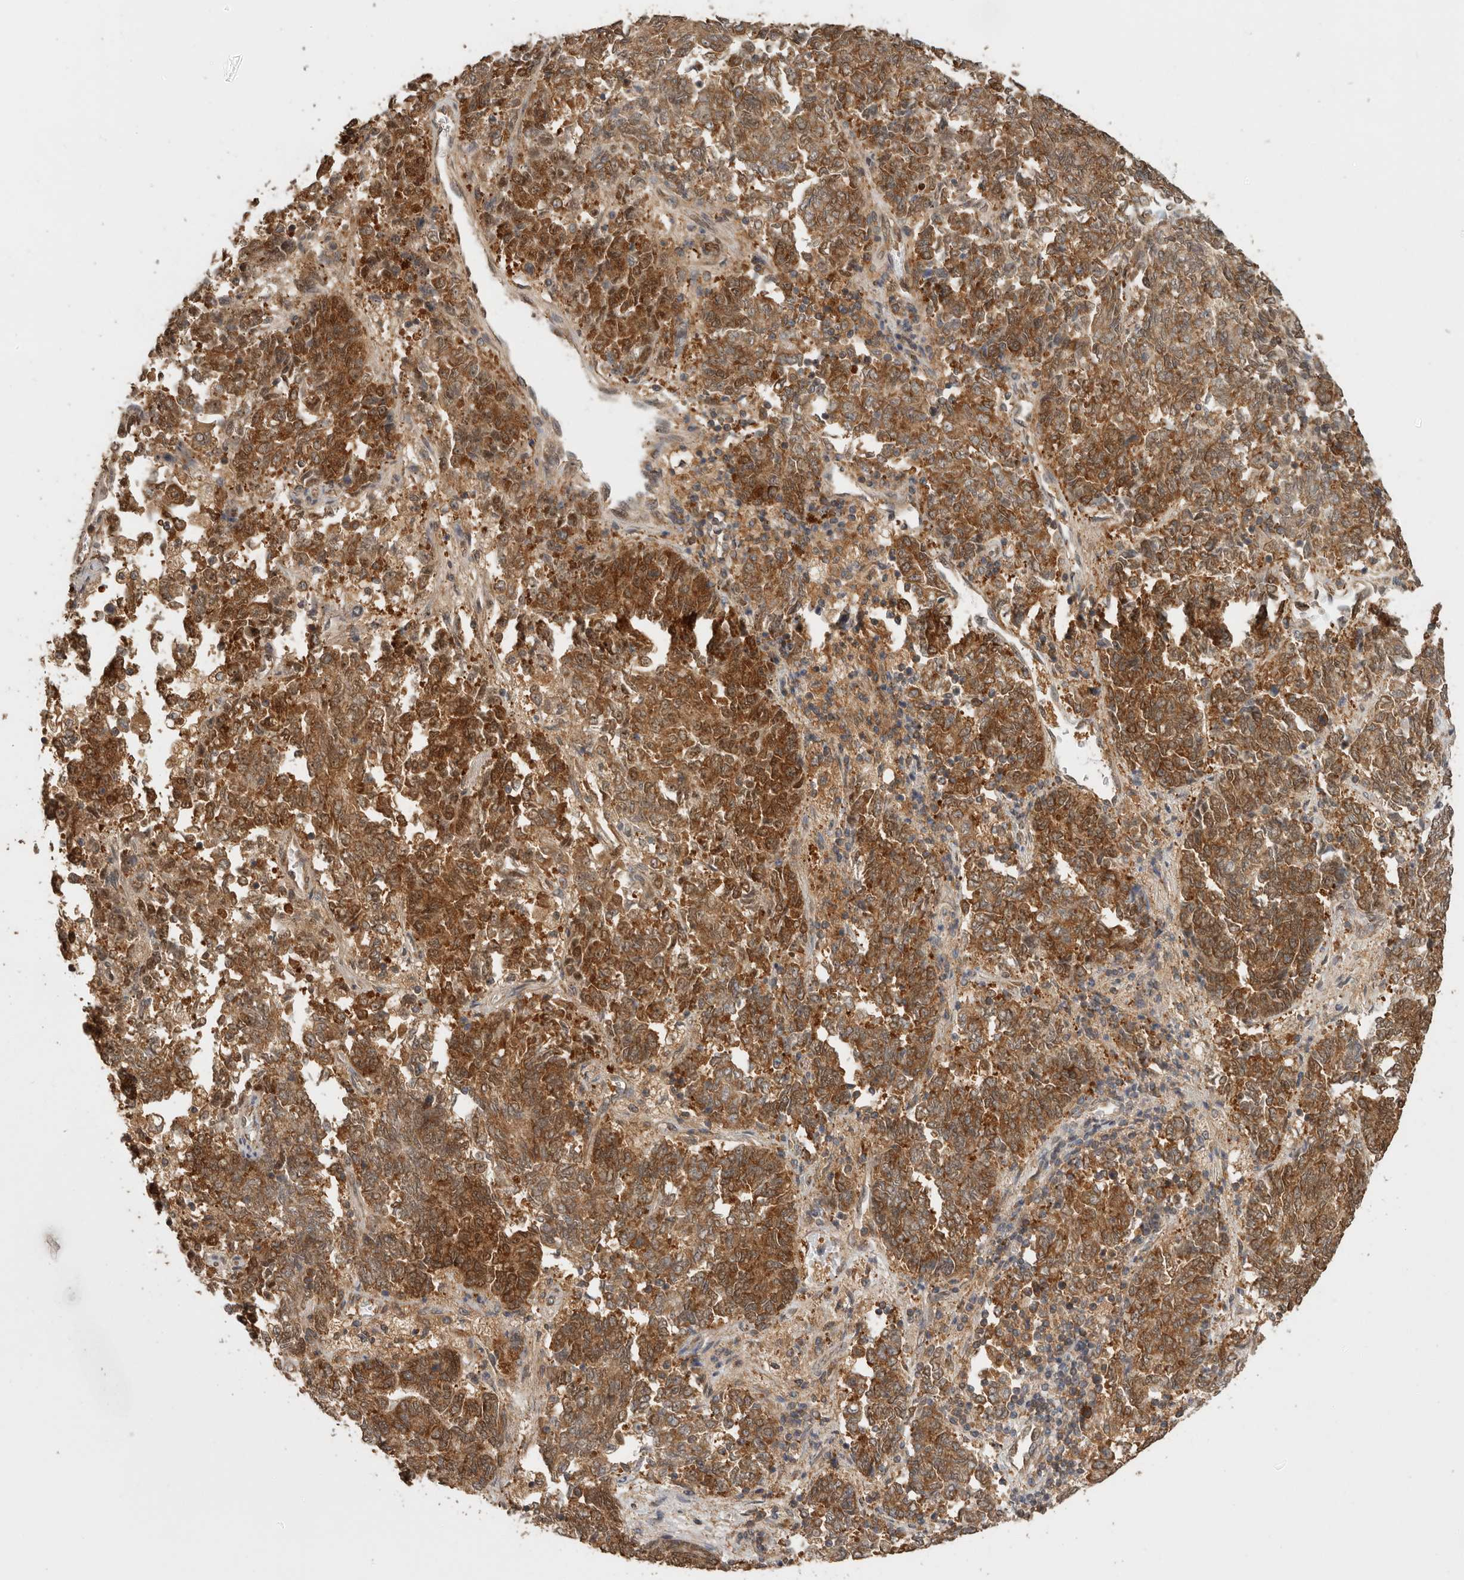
{"staining": {"intensity": "strong", "quantity": ">75%", "location": "cytoplasmic/membranous"}, "tissue": "endometrial cancer", "cell_type": "Tumor cells", "image_type": "cancer", "snomed": [{"axis": "morphology", "description": "Adenocarcinoma, NOS"}, {"axis": "topography", "description": "Endometrium"}], "caption": "Protein staining exhibits strong cytoplasmic/membranous expression in approximately >75% of tumor cells in endometrial adenocarcinoma.", "gene": "CCT8", "patient": {"sex": "female", "age": 80}}